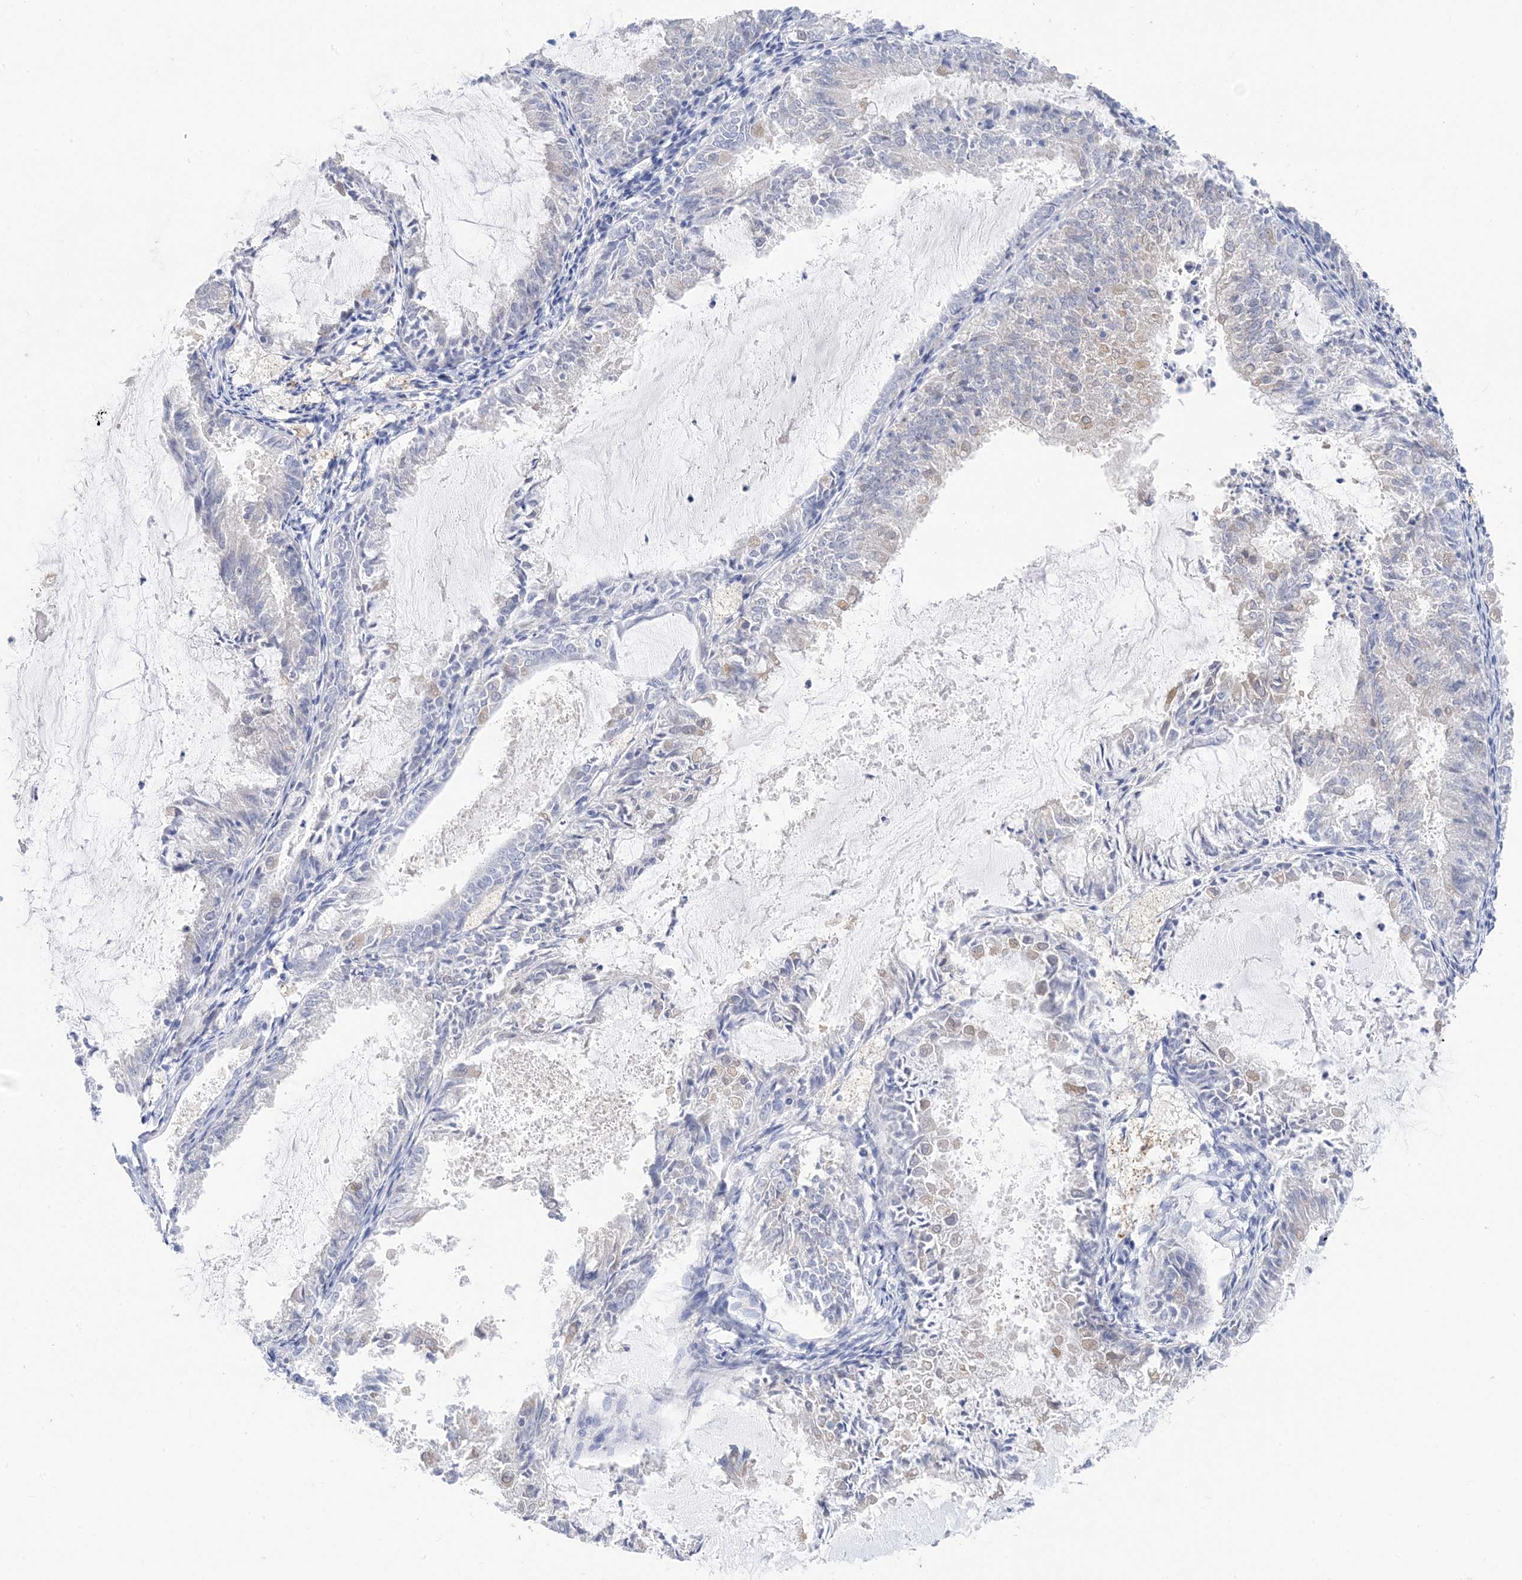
{"staining": {"intensity": "negative", "quantity": "none", "location": "none"}, "tissue": "endometrial cancer", "cell_type": "Tumor cells", "image_type": "cancer", "snomed": [{"axis": "morphology", "description": "Adenocarcinoma, NOS"}, {"axis": "topography", "description": "Endometrium"}], "caption": "Tumor cells are negative for protein expression in human endometrial adenocarcinoma.", "gene": "SH3YL1", "patient": {"sex": "female", "age": 57}}